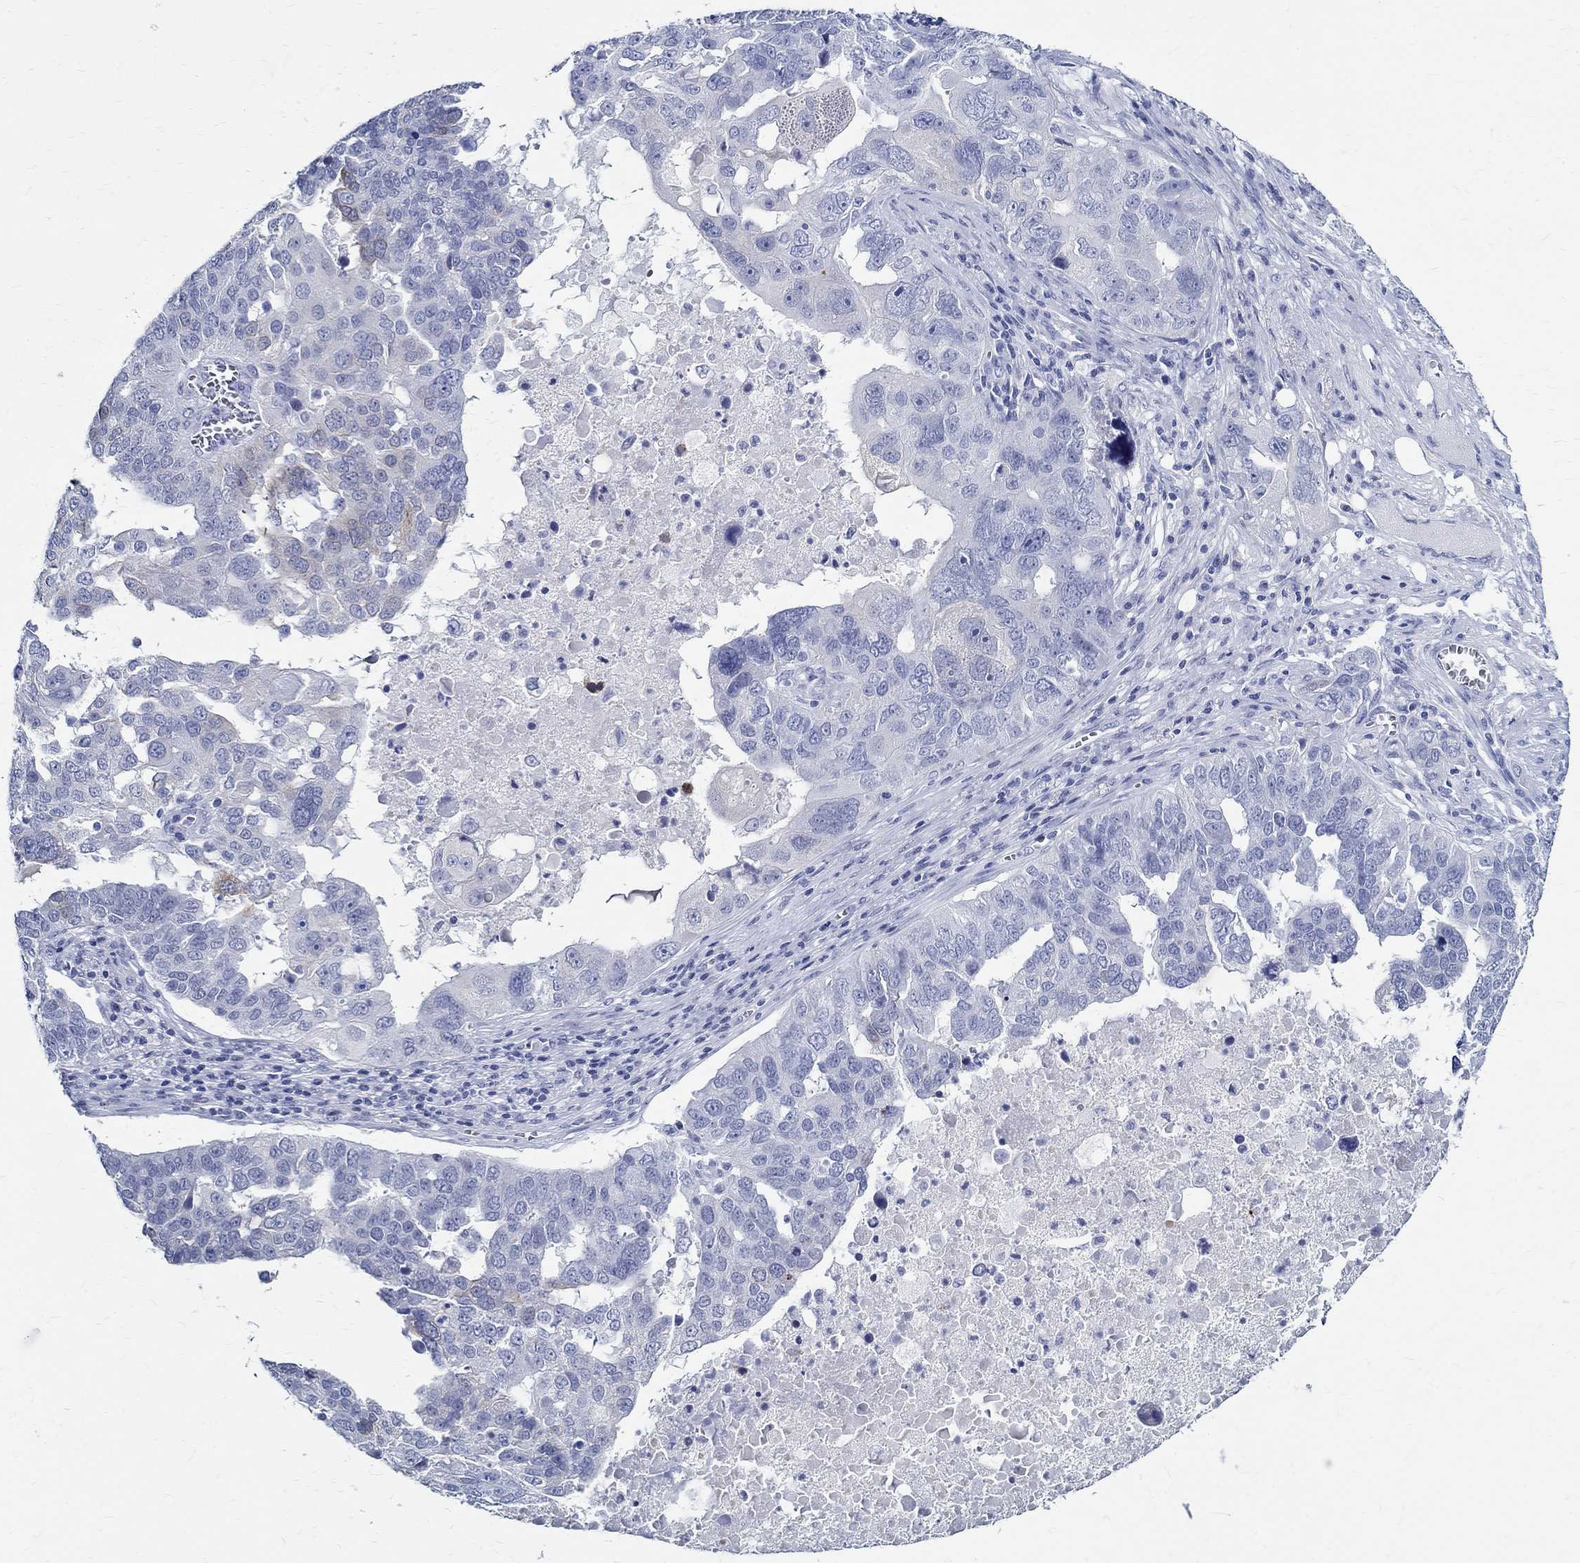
{"staining": {"intensity": "weak", "quantity": "<25%", "location": "cytoplasmic/membranous"}, "tissue": "ovarian cancer", "cell_type": "Tumor cells", "image_type": "cancer", "snomed": [{"axis": "morphology", "description": "Carcinoma, endometroid"}, {"axis": "topography", "description": "Soft tissue"}, {"axis": "topography", "description": "Ovary"}], "caption": "Ovarian cancer was stained to show a protein in brown. There is no significant staining in tumor cells.", "gene": "BSPRY", "patient": {"sex": "female", "age": 52}}